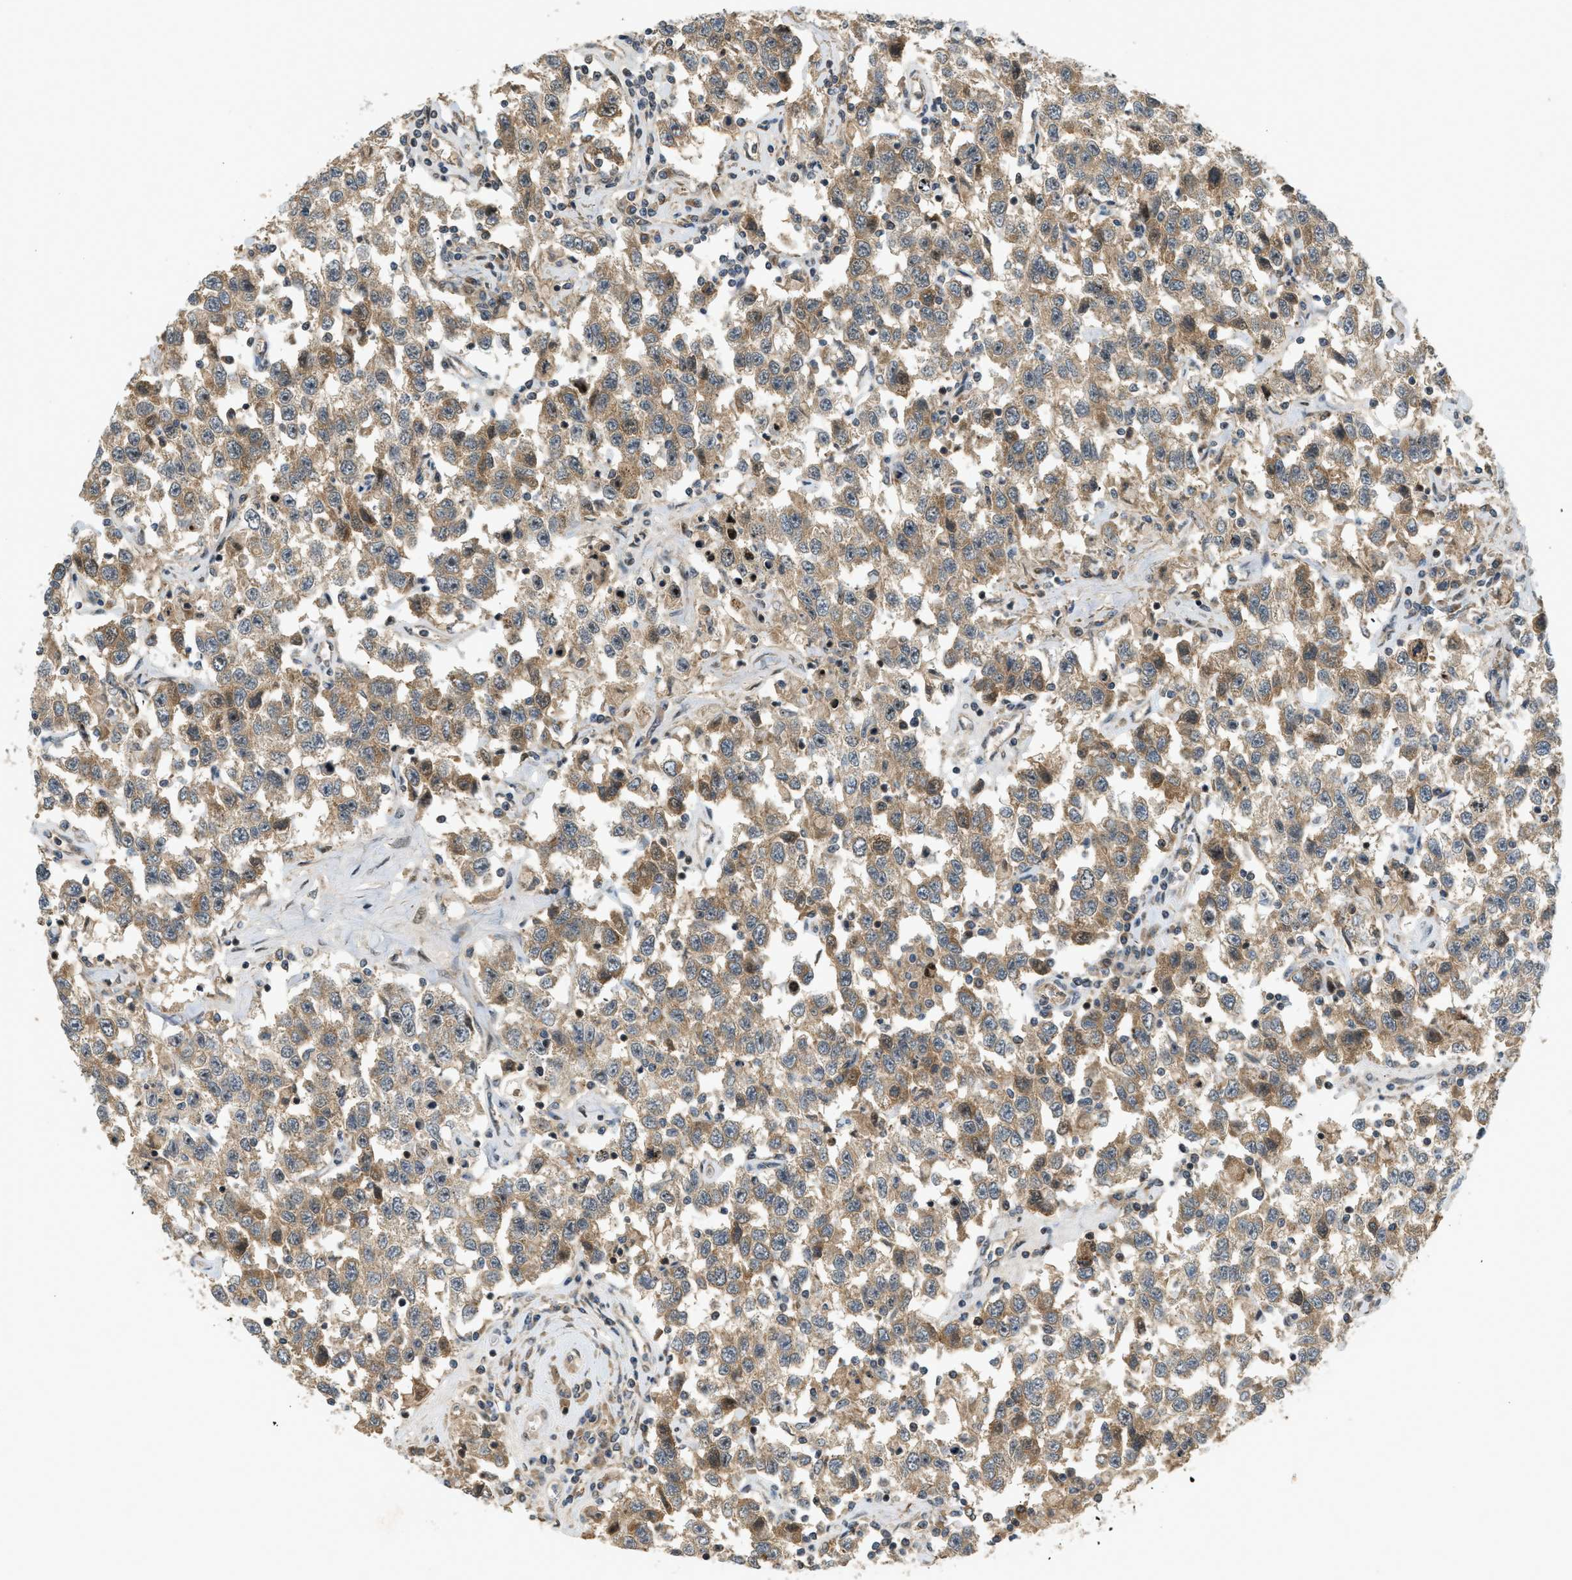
{"staining": {"intensity": "moderate", "quantity": ">75%", "location": "cytoplasmic/membranous"}, "tissue": "testis cancer", "cell_type": "Tumor cells", "image_type": "cancer", "snomed": [{"axis": "morphology", "description": "Seminoma, NOS"}, {"axis": "topography", "description": "Testis"}], "caption": "Brown immunohistochemical staining in human testis cancer reveals moderate cytoplasmic/membranous positivity in about >75% of tumor cells.", "gene": "TRAPPC14", "patient": {"sex": "male", "age": 41}}